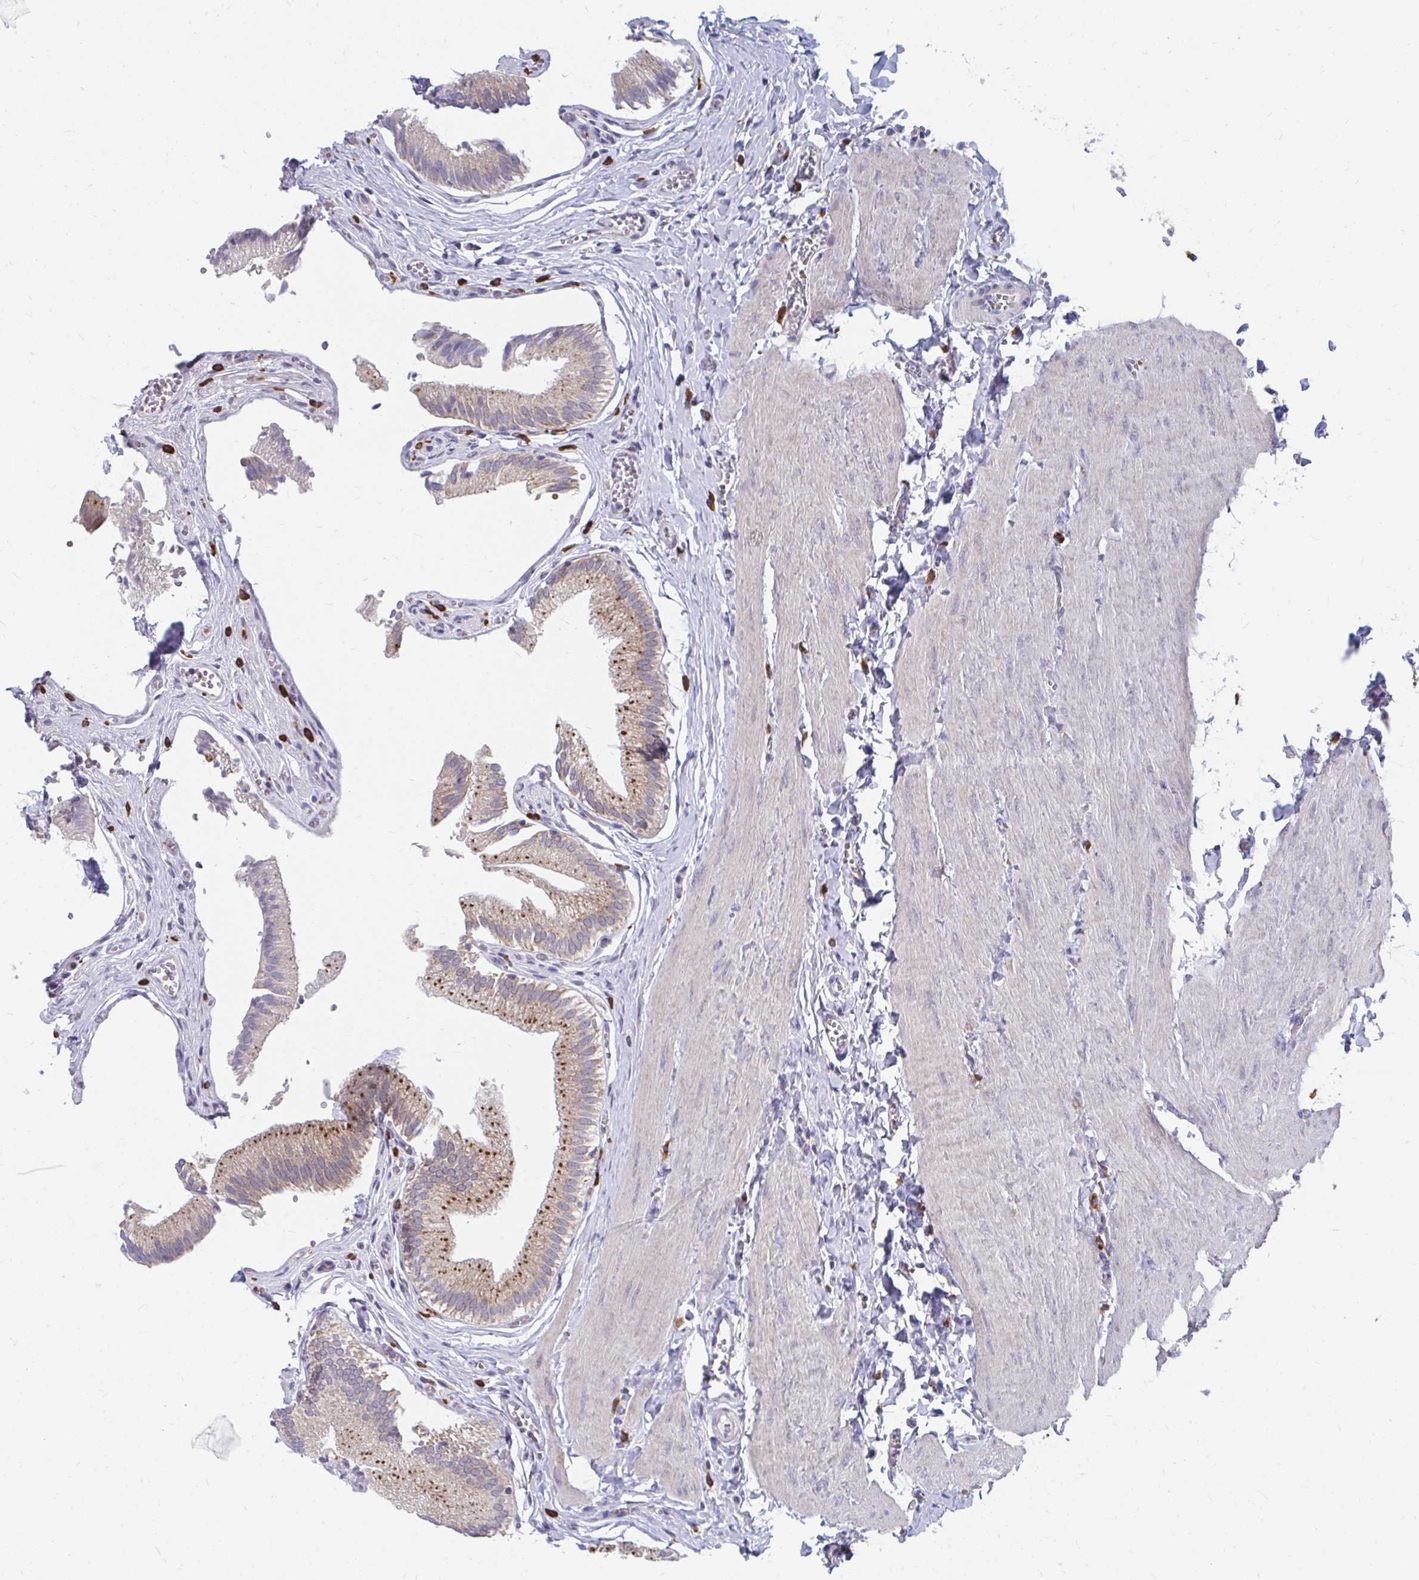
{"staining": {"intensity": "moderate", "quantity": ">75%", "location": "cytoplasmic/membranous"}, "tissue": "gallbladder", "cell_type": "Glandular cells", "image_type": "normal", "snomed": [{"axis": "morphology", "description": "Normal tissue, NOS"}, {"axis": "topography", "description": "Gallbladder"}, {"axis": "topography", "description": "Peripheral nerve tissue"}], "caption": "Gallbladder stained with DAB immunohistochemistry displays medium levels of moderate cytoplasmic/membranous positivity in approximately >75% of glandular cells.", "gene": "PABIR3", "patient": {"sex": "male", "age": 17}}